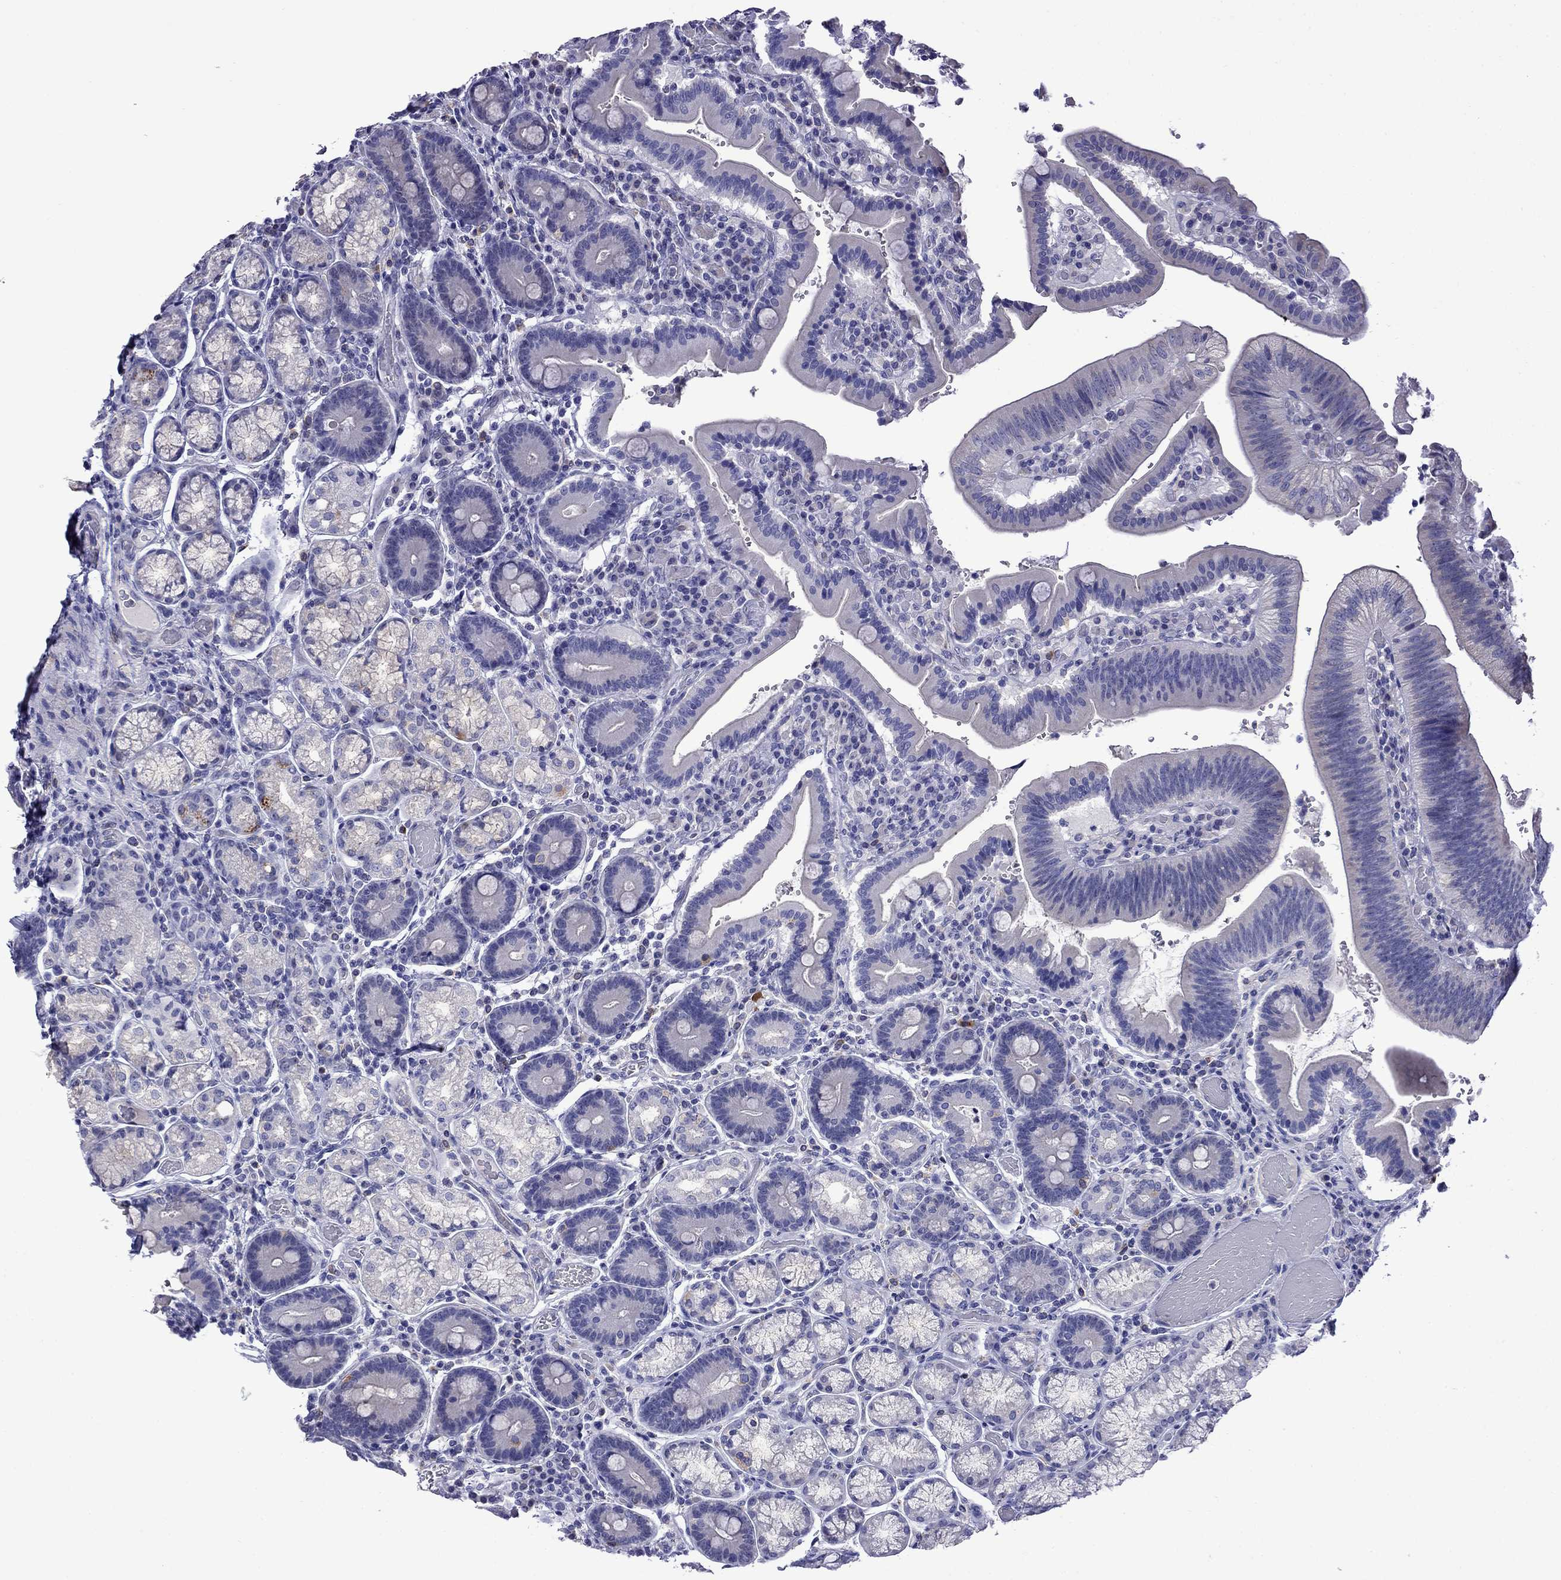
{"staining": {"intensity": "negative", "quantity": "none", "location": "none"}, "tissue": "duodenum", "cell_type": "Glandular cells", "image_type": "normal", "snomed": [{"axis": "morphology", "description": "Normal tissue, NOS"}, {"axis": "topography", "description": "Duodenum"}], "caption": "A micrograph of duodenum stained for a protein shows no brown staining in glandular cells.", "gene": "STAR", "patient": {"sex": "female", "age": 62}}